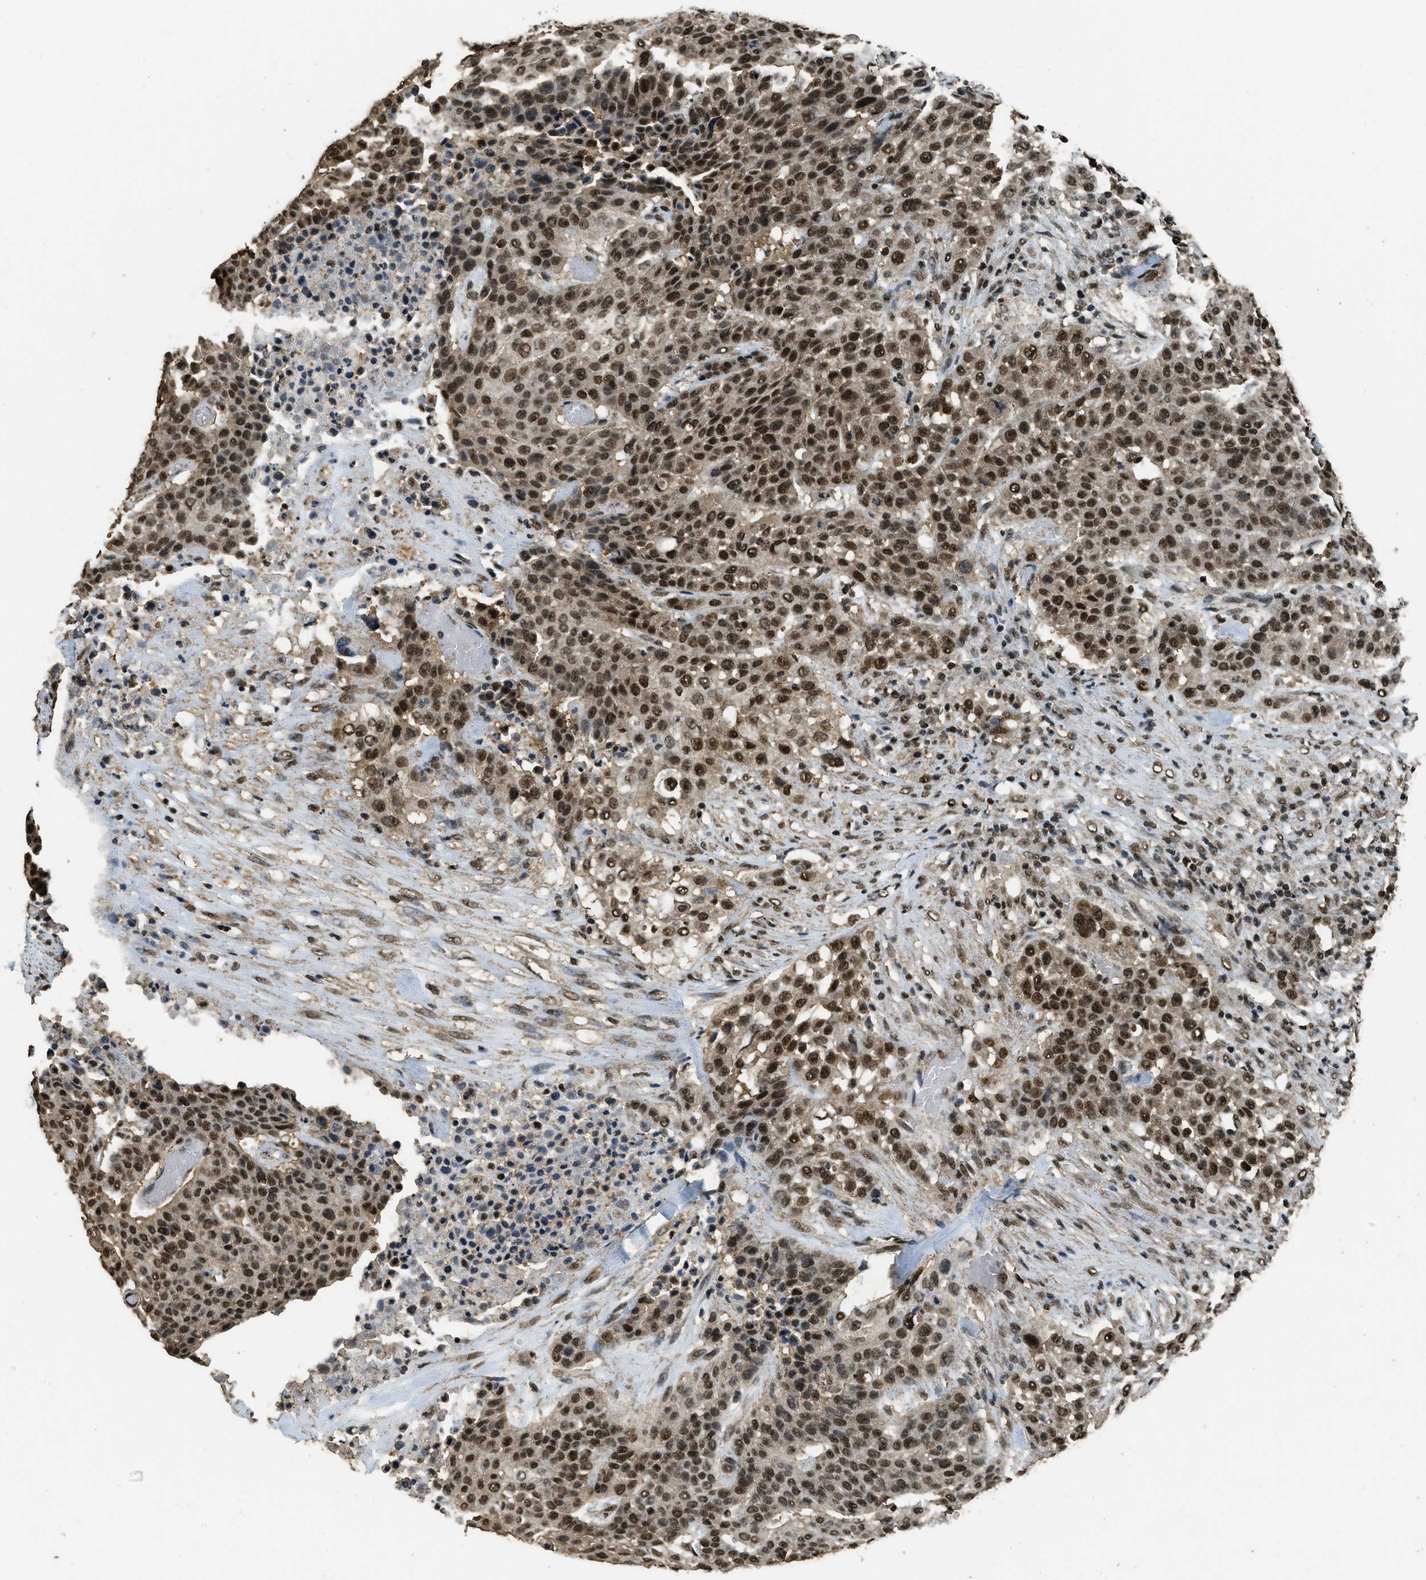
{"staining": {"intensity": "strong", "quantity": ">75%", "location": "nuclear"}, "tissue": "urothelial cancer", "cell_type": "Tumor cells", "image_type": "cancer", "snomed": [{"axis": "morphology", "description": "Urothelial carcinoma, High grade"}, {"axis": "topography", "description": "Urinary bladder"}], "caption": "This micrograph shows IHC staining of human urothelial cancer, with high strong nuclear staining in approximately >75% of tumor cells.", "gene": "MYB", "patient": {"sex": "male", "age": 74}}